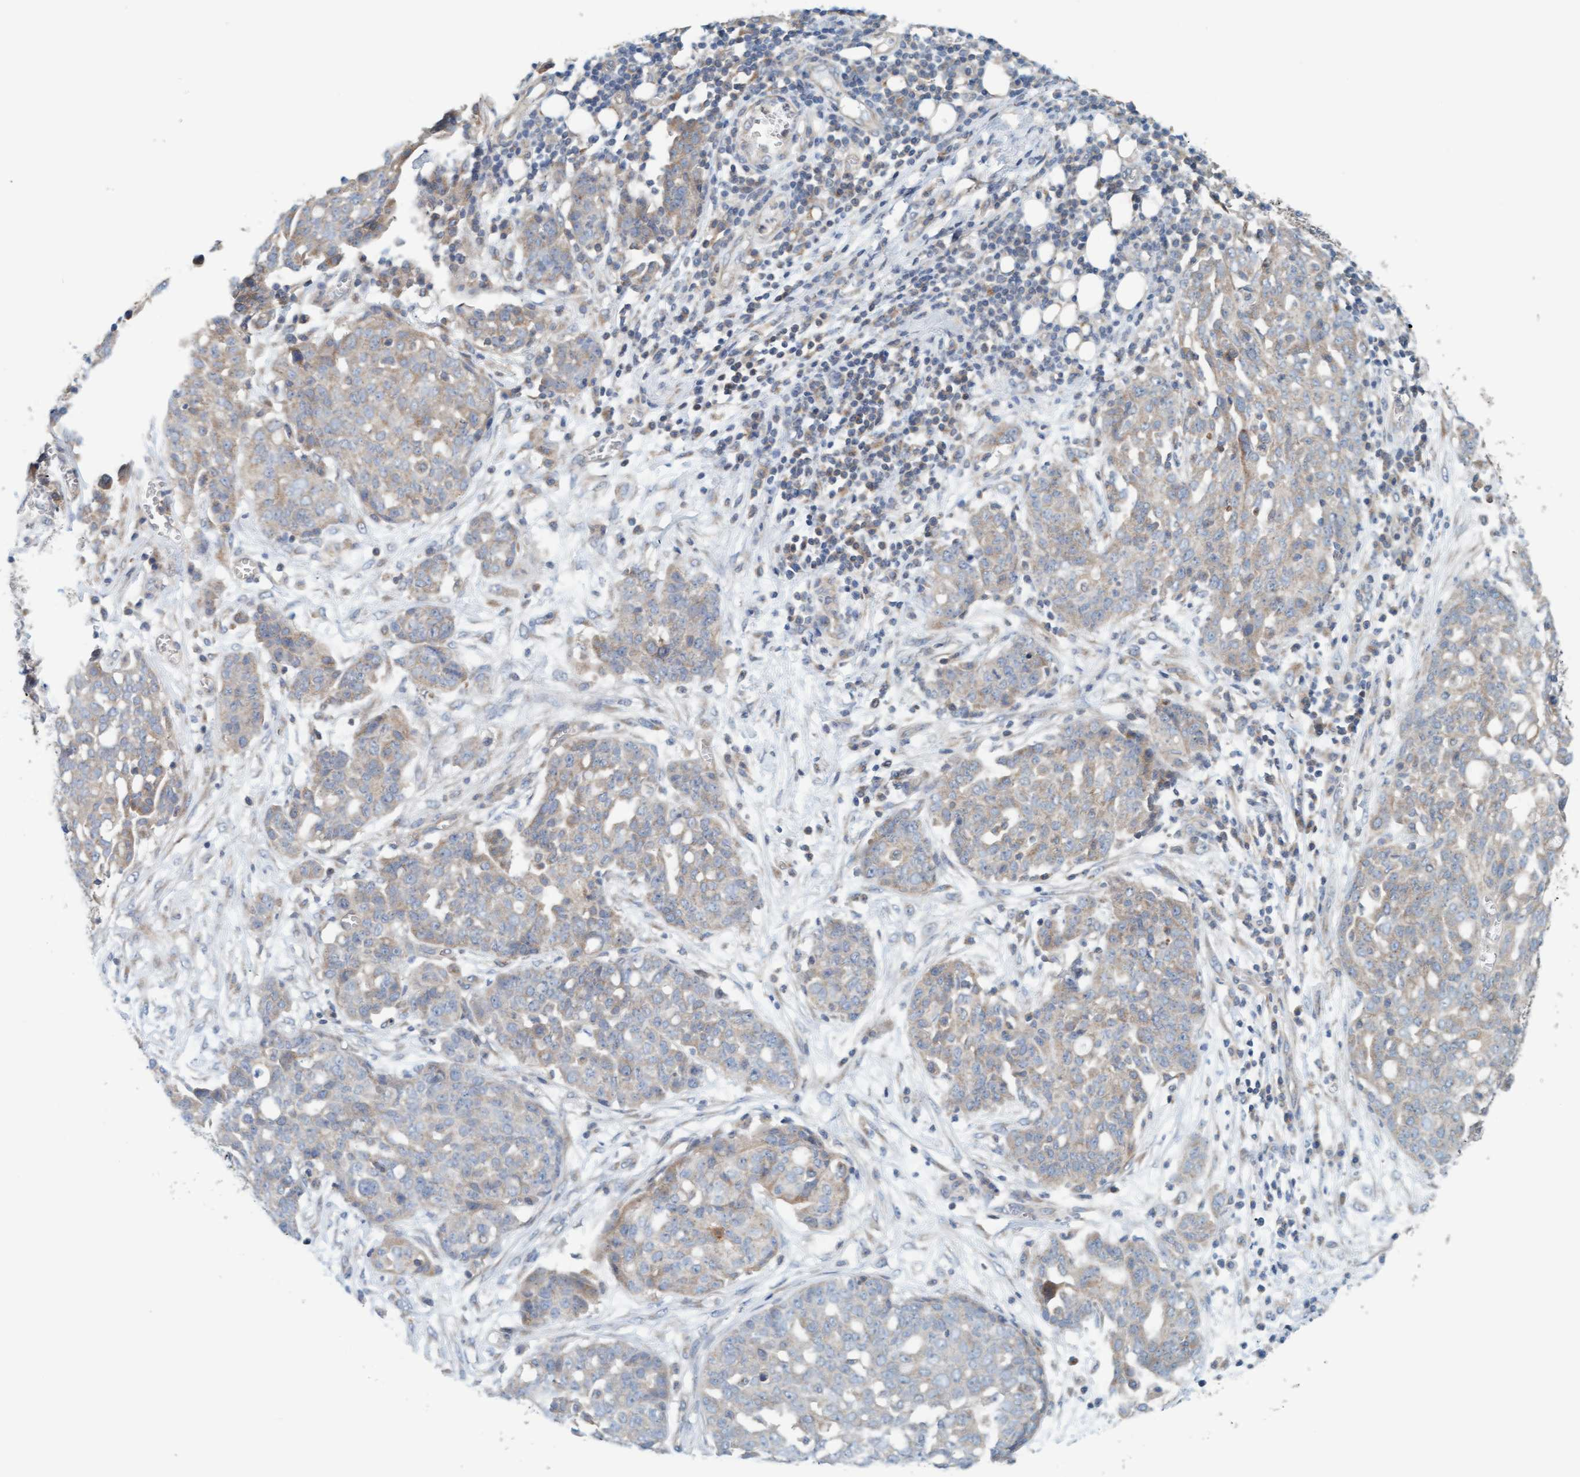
{"staining": {"intensity": "weak", "quantity": "<25%", "location": "cytoplasmic/membranous"}, "tissue": "ovarian cancer", "cell_type": "Tumor cells", "image_type": "cancer", "snomed": [{"axis": "morphology", "description": "Cystadenocarcinoma, serous, NOS"}, {"axis": "topography", "description": "Soft tissue"}, {"axis": "topography", "description": "Ovary"}], "caption": "This micrograph is of ovarian cancer (serous cystadenocarcinoma) stained with immunohistochemistry to label a protein in brown with the nuclei are counter-stained blue. There is no staining in tumor cells. (Immunohistochemistry (ihc), brightfield microscopy, high magnification).", "gene": "UBAP1", "patient": {"sex": "female", "age": 57}}